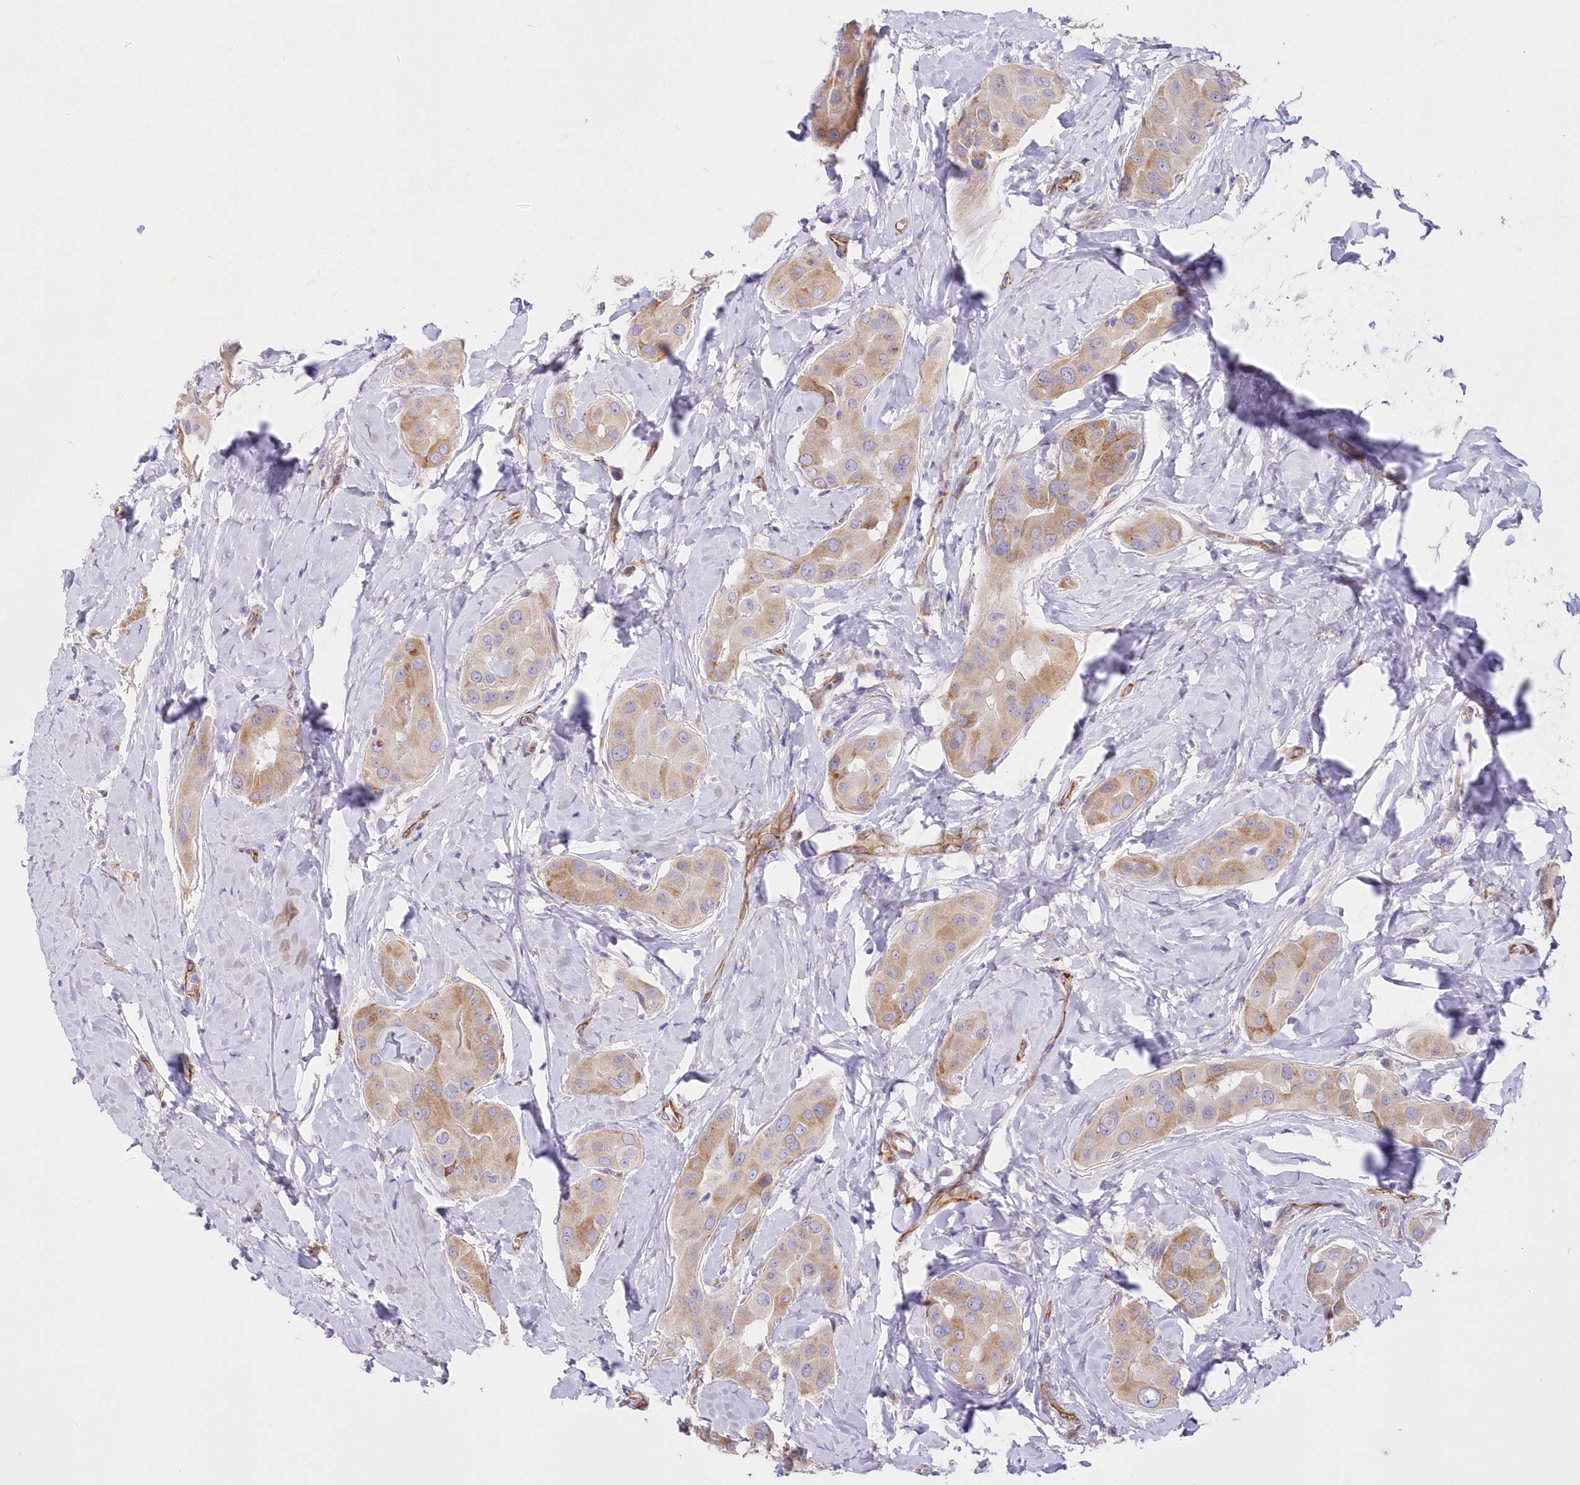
{"staining": {"intensity": "moderate", "quantity": "25%-75%", "location": "cytoplasmic/membranous"}, "tissue": "thyroid cancer", "cell_type": "Tumor cells", "image_type": "cancer", "snomed": [{"axis": "morphology", "description": "Papillary adenocarcinoma, NOS"}, {"axis": "topography", "description": "Thyroid gland"}], "caption": "A high-resolution photomicrograph shows immunohistochemistry (IHC) staining of papillary adenocarcinoma (thyroid), which displays moderate cytoplasmic/membranous staining in approximately 25%-75% of tumor cells. (DAB (3,3'-diaminobenzidine) = brown stain, brightfield microscopy at high magnification).", "gene": "YTHDC2", "patient": {"sex": "male", "age": 33}}